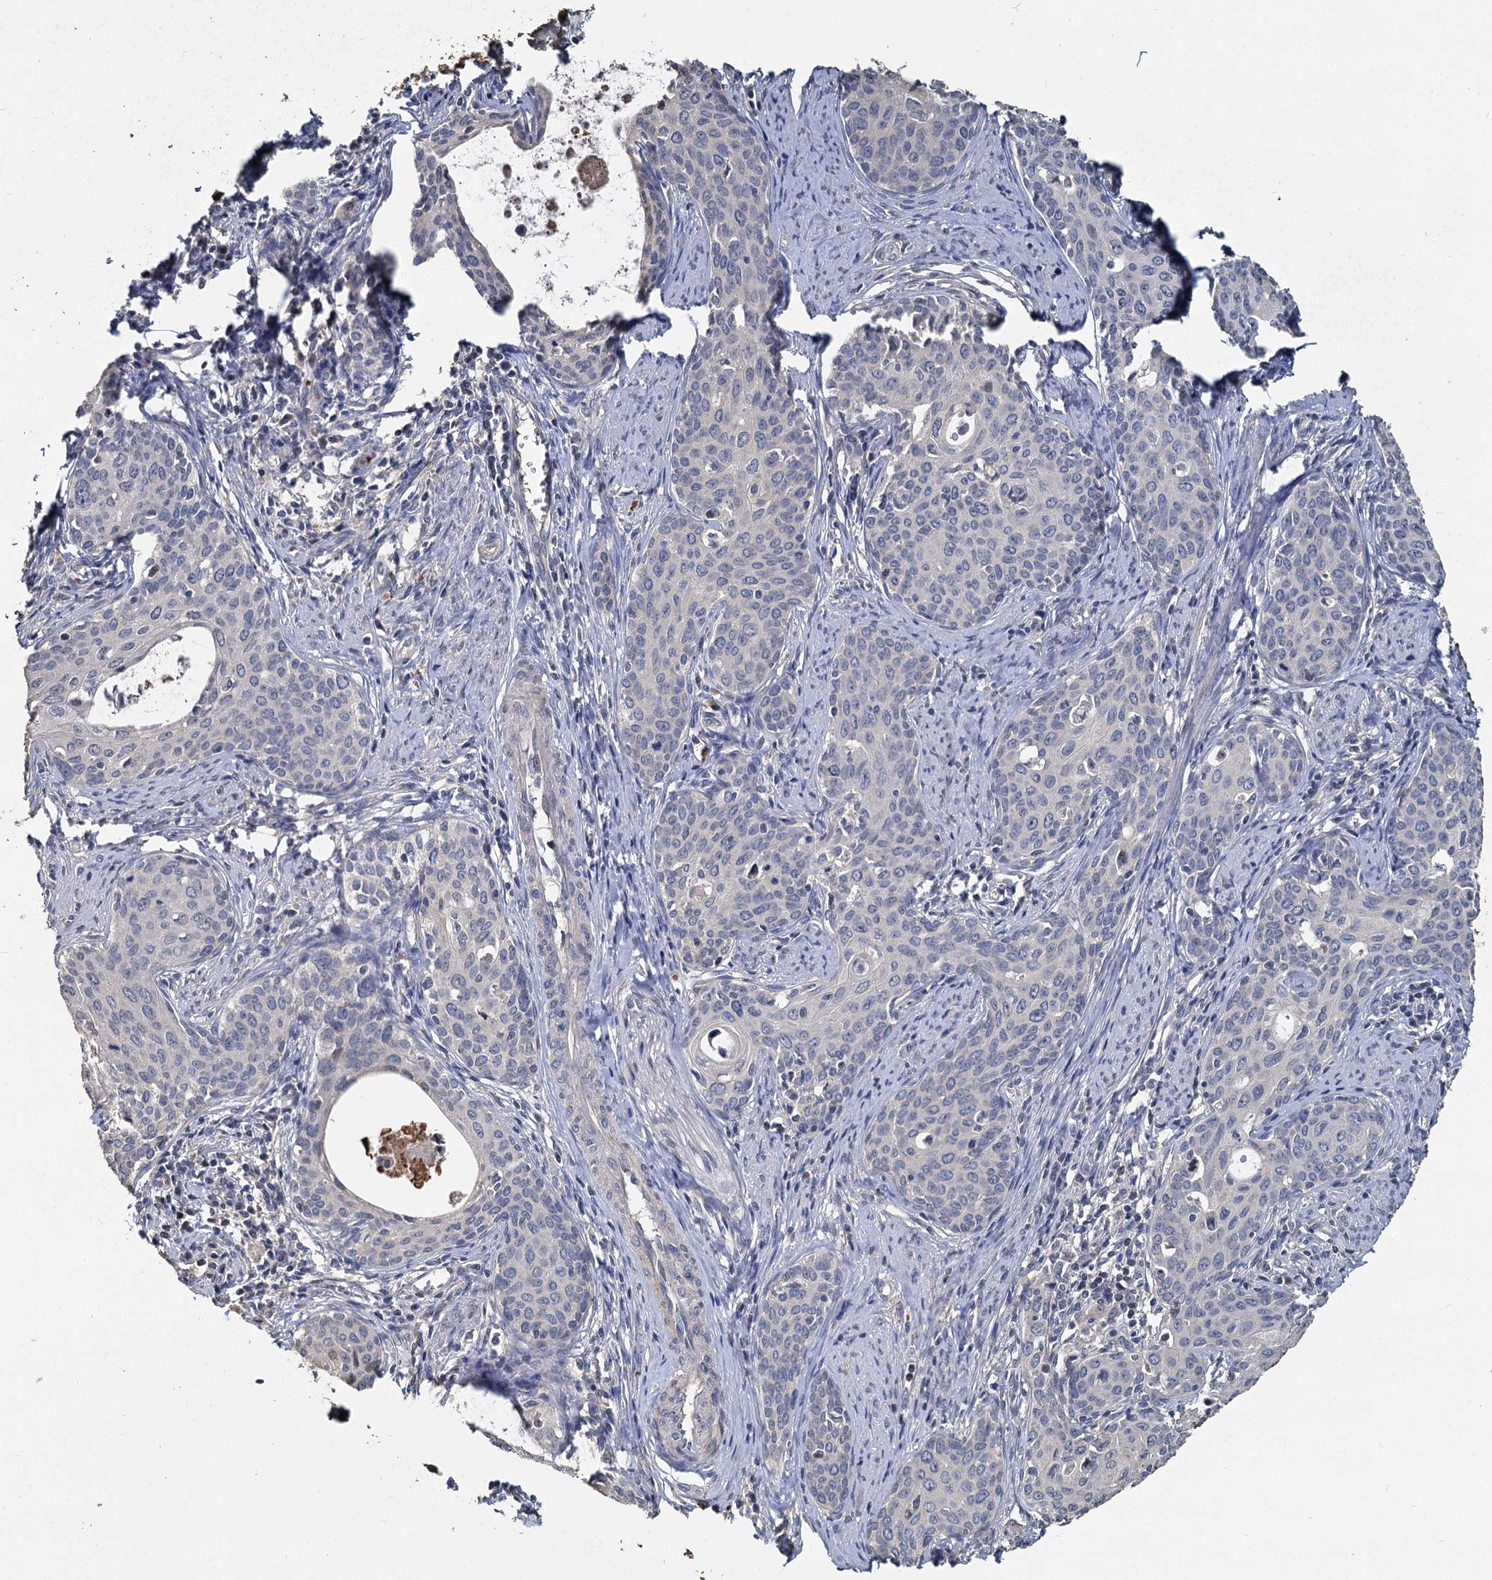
{"staining": {"intensity": "negative", "quantity": "none", "location": "none"}, "tissue": "cervical cancer", "cell_type": "Tumor cells", "image_type": "cancer", "snomed": [{"axis": "morphology", "description": "Squamous cell carcinoma, NOS"}, {"axis": "topography", "description": "Cervix"}], "caption": "Histopathology image shows no significant protein staining in tumor cells of cervical cancer.", "gene": "TCTN2", "patient": {"sex": "female", "age": 52}}